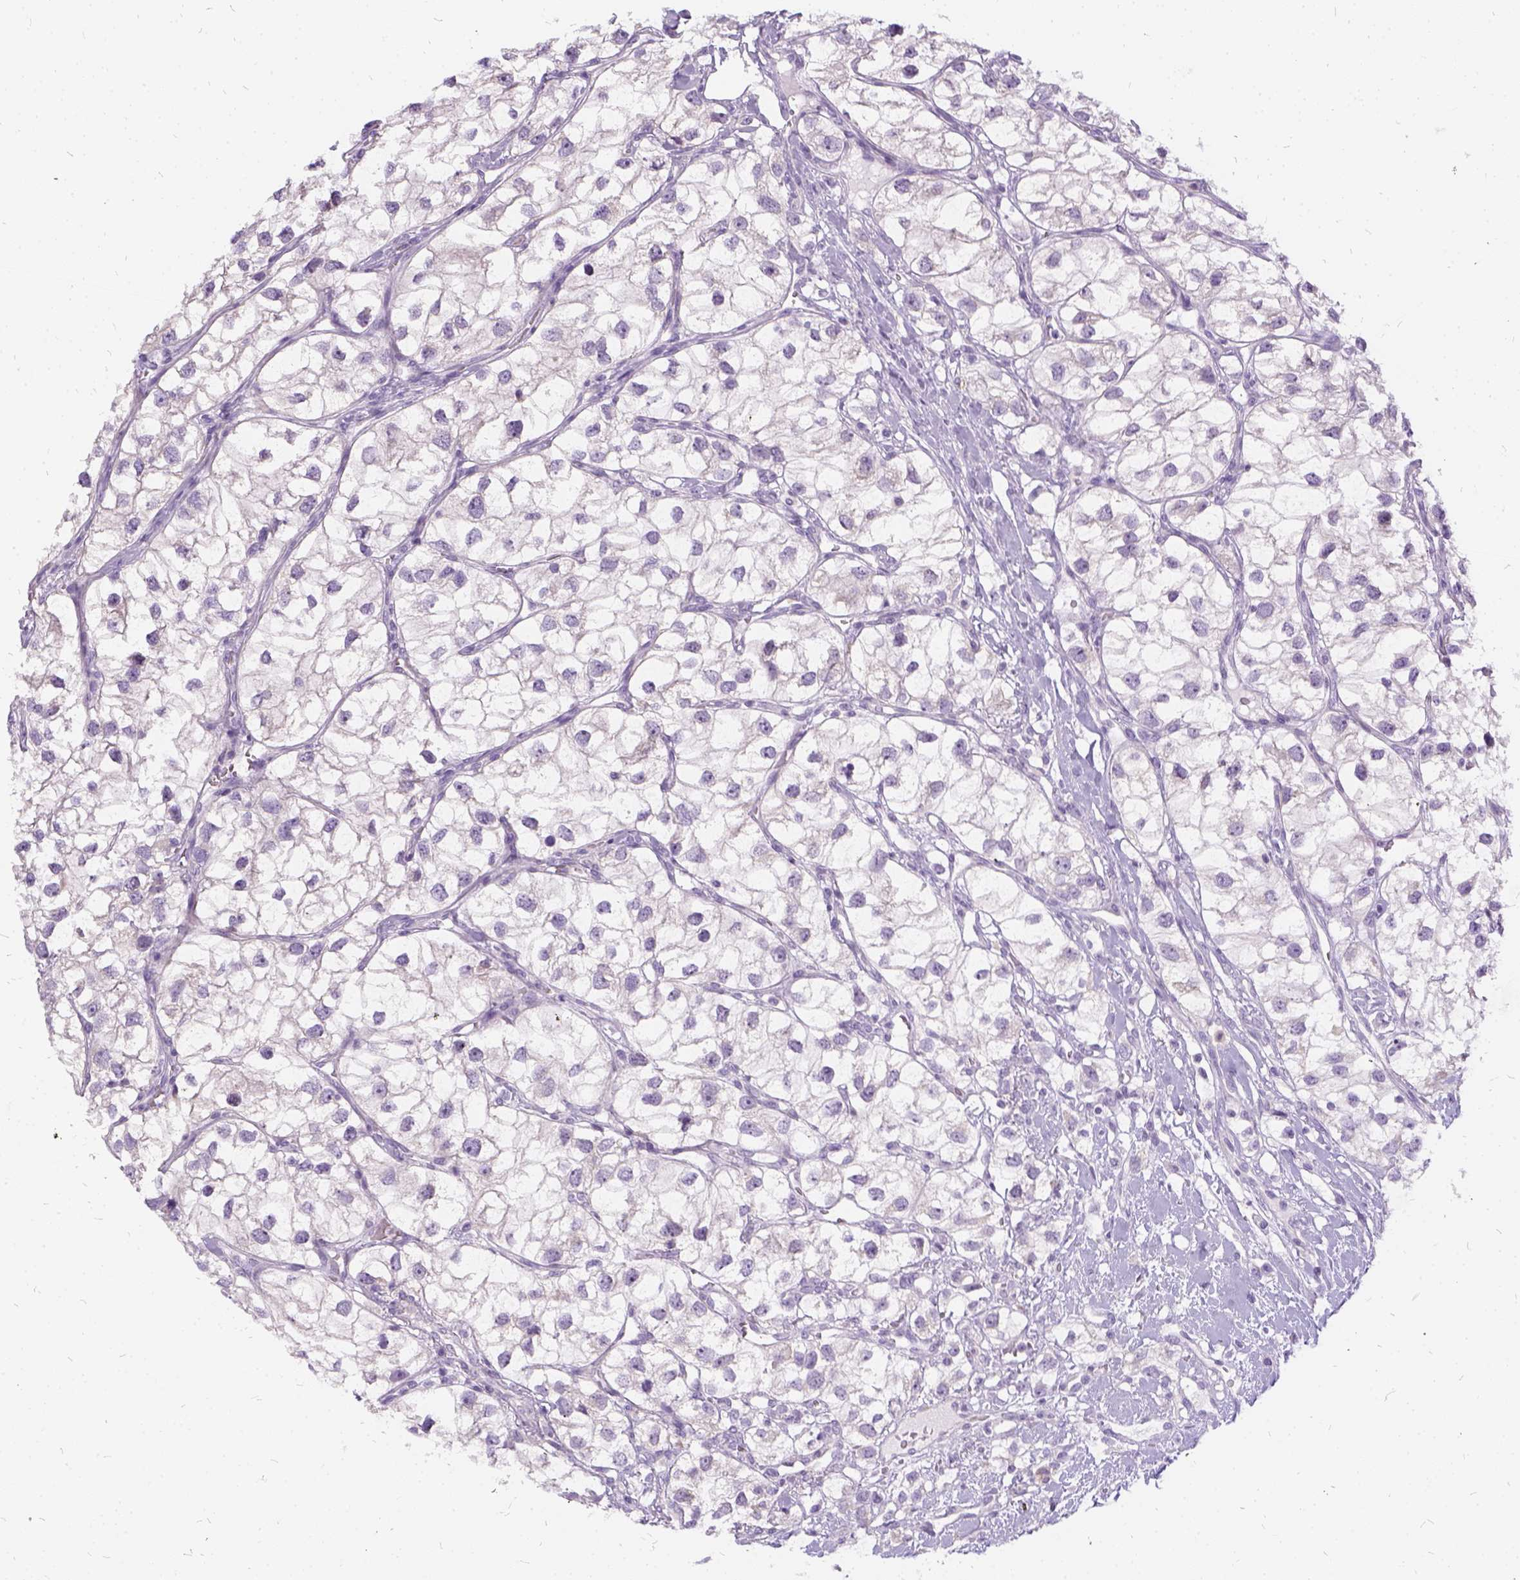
{"staining": {"intensity": "negative", "quantity": "none", "location": "none"}, "tissue": "renal cancer", "cell_type": "Tumor cells", "image_type": "cancer", "snomed": [{"axis": "morphology", "description": "Adenocarcinoma, NOS"}, {"axis": "topography", "description": "Kidney"}], "caption": "The immunohistochemistry (IHC) histopathology image has no significant positivity in tumor cells of renal cancer (adenocarcinoma) tissue.", "gene": "FDX1", "patient": {"sex": "male", "age": 59}}